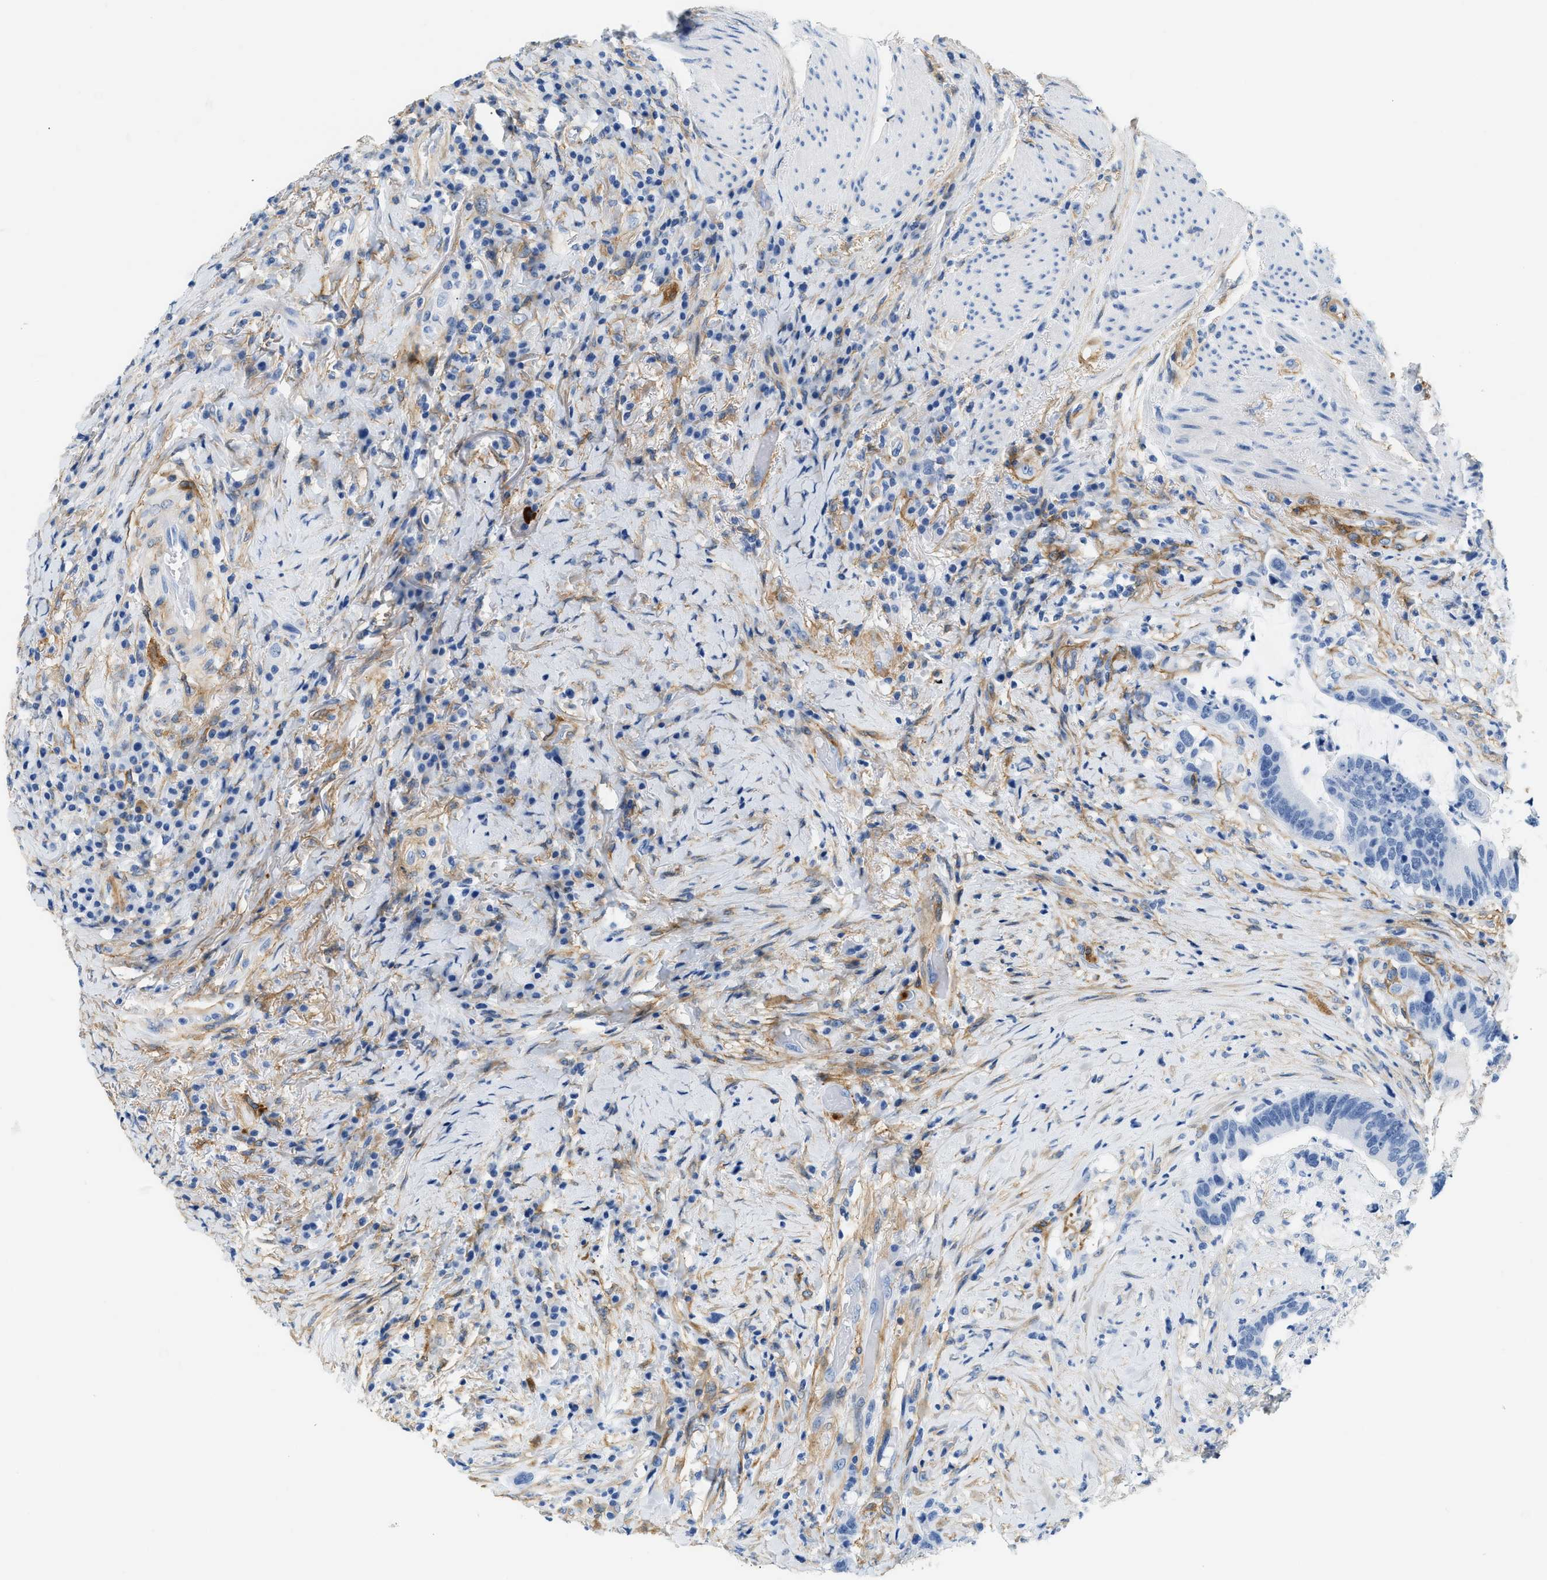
{"staining": {"intensity": "negative", "quantity": "none", "location": "none"}, "tissue": "colorectal cancer", "cell_type": "Tumor cells", "image_type": "cancer", "snomed": [{"axis": "morphology", "description": "Adenocarcinoma, NOS"}, {"axis": "topography", "description": "Rectum"}], "caption": "A high-resolution image shows immunohistochemistry (IHC) staining of colorectal cancer, which exhibits no significant positivity in tumor cells. Brightfield microscopy of IHC stained with DAB (3,3'-diaminobenzidine) (brown) and hematoxylin (blue), captured at high magnification.", "gene": "PDGFRB", "patient": {"sex": "female", "age": 89}}